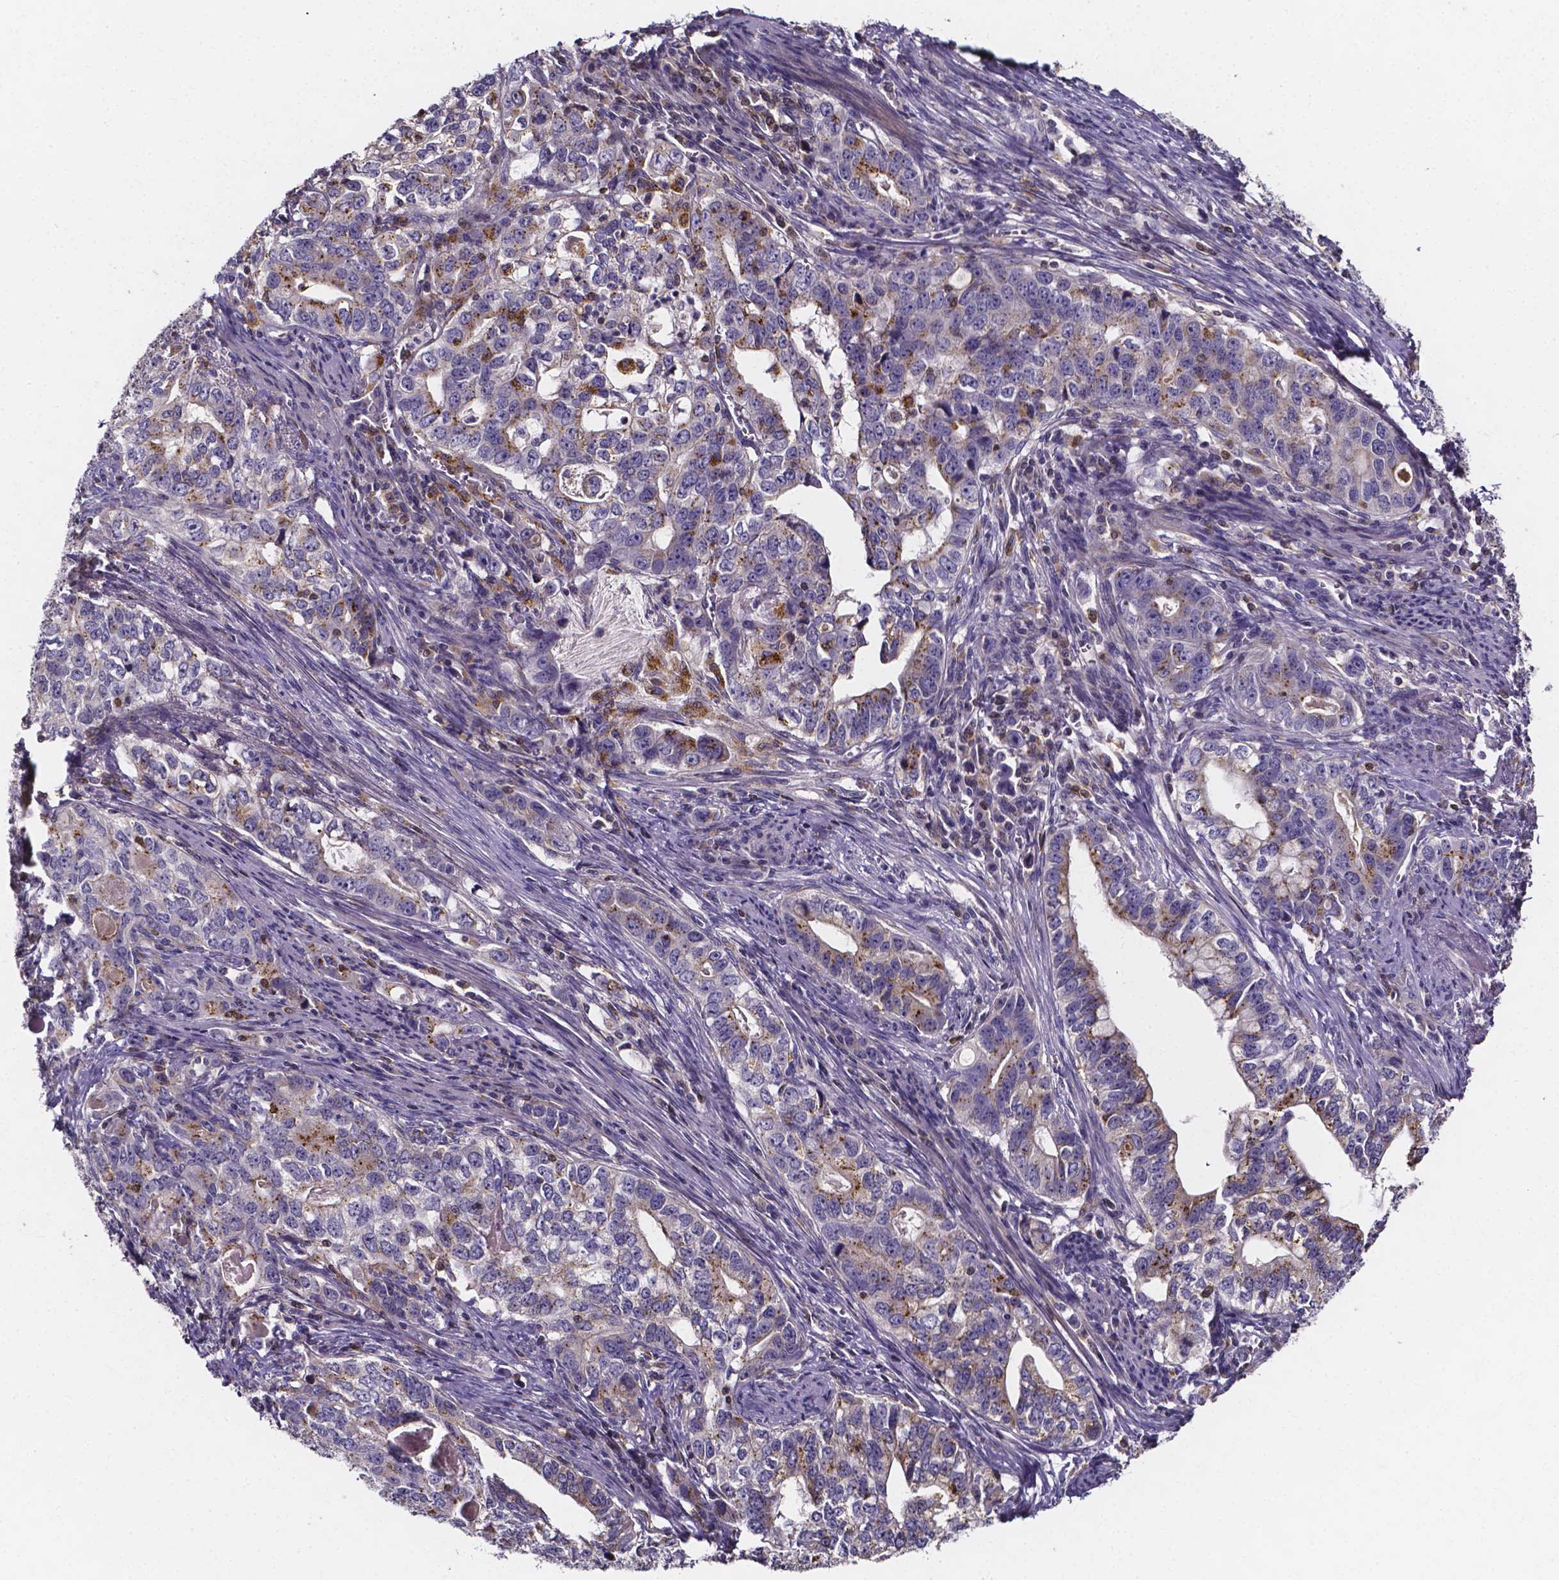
{"staining": {"intensity": "strong", "quantity": "<25%", "location": "cytoplasmic/membranous"}, "tissue": "stomach cancer", "cell_type": "Tumor cells", "image_type": "cancer", "snomed": [{"axis": "morphology", "description": "Adenocarcinoma, NOS"}, {"axis": "topography", "description": "Stomach, lower"}], "caption": "A micrograph of stomach cancer (adenocarcinoma) stained for a protein displays strong cytoplasmic/membranous brown staining in tumor cells.", "gene": "THEMIS", "patient": {"sex": "female", "age": 72}}